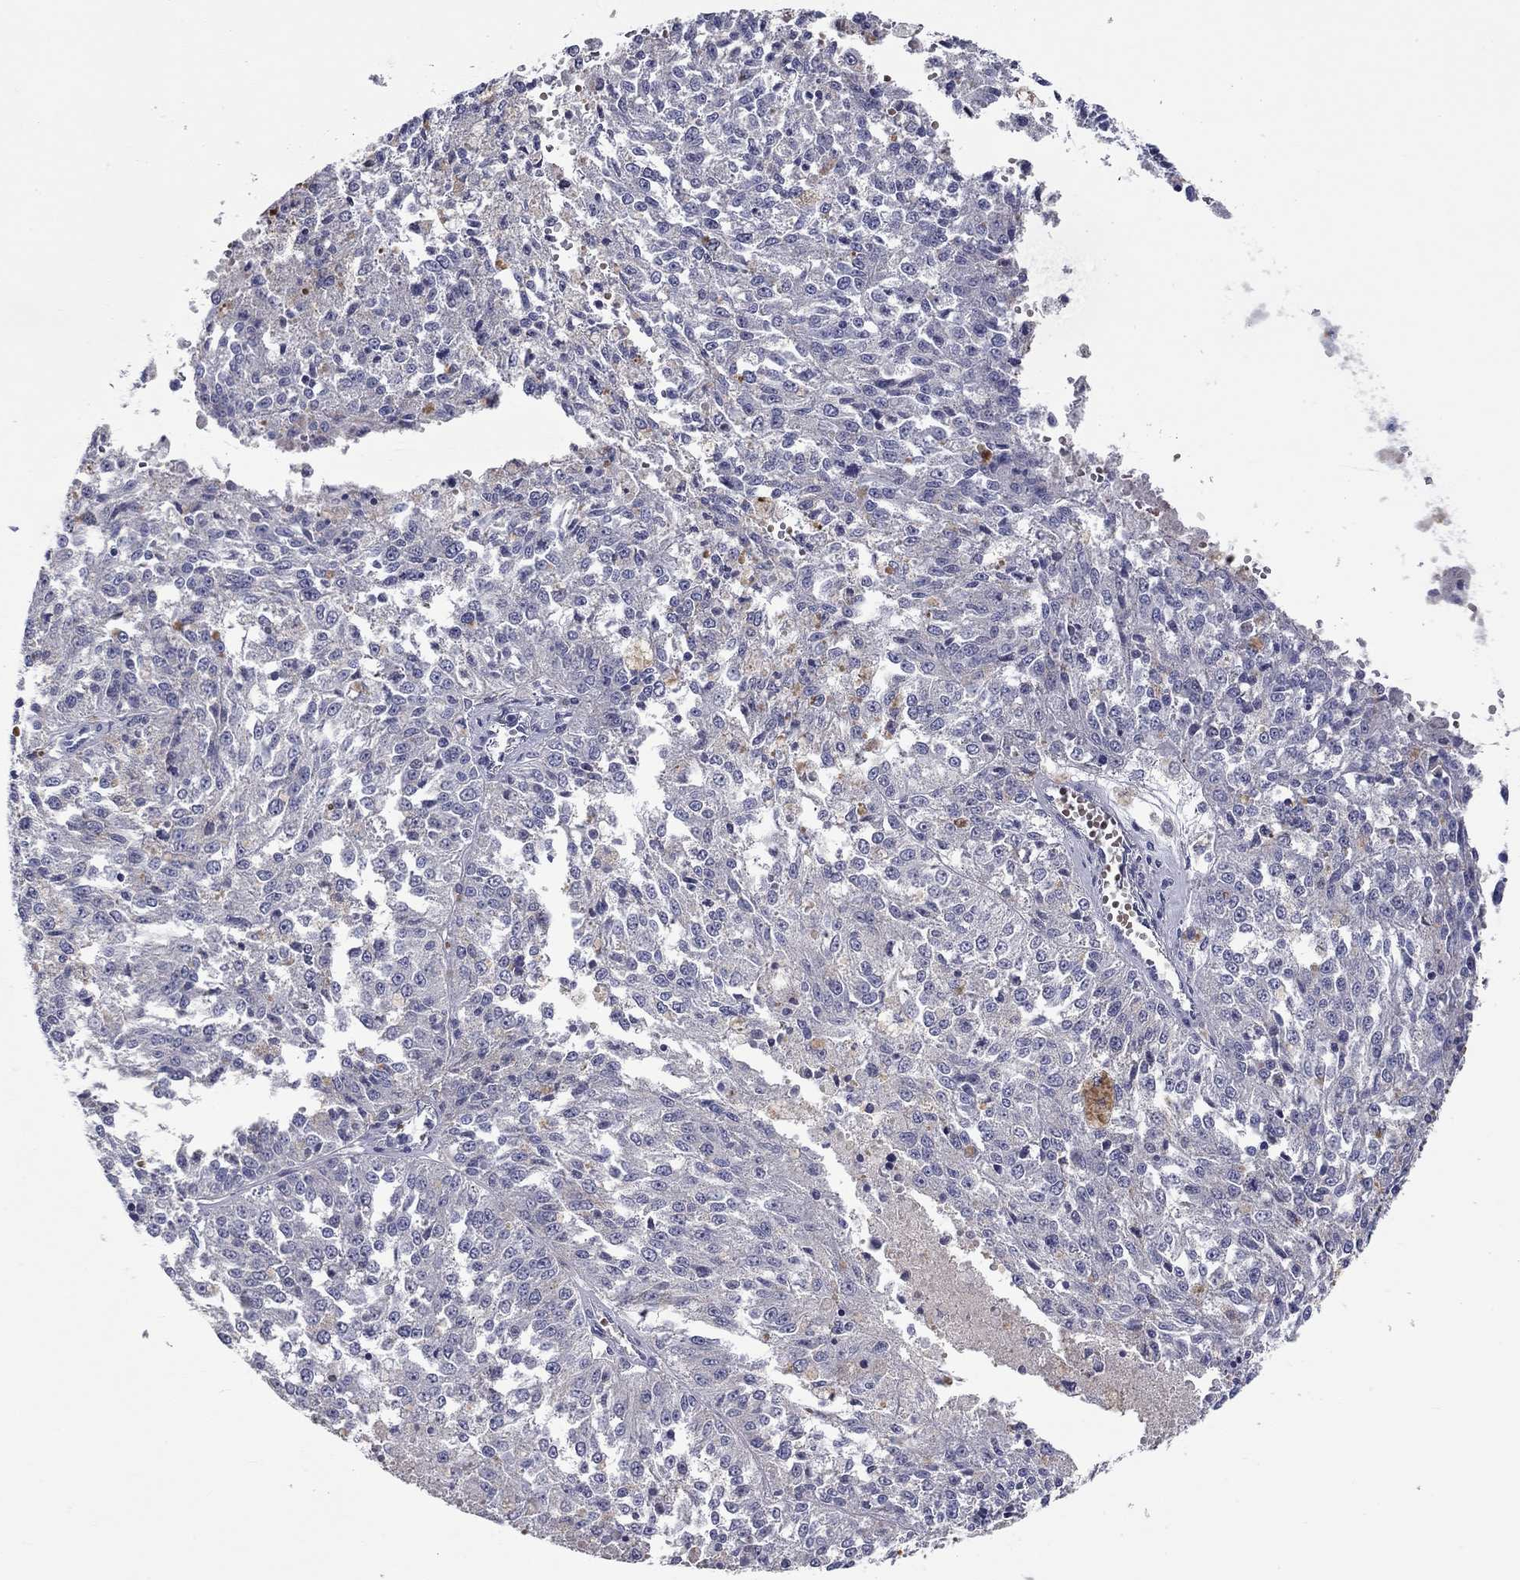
{"staining": {"intensity": "negative", "quantity": "none", "location": "none"}, "tissue": "melanoma", "cell_type": "Tumor cells", "image_type": "cancer", "snomed": [{"axis": "morphology", "description": "Malignant melanoma, Metastatic site"}, {"axis": "topography", "description": "Lymph node"}], "caption": "DAB immunohistochemical staining of human malignant melanoma (metastatic site) shows no significant expression in tumor cells.", "gene": "UNC119B", "patient": {"sex": "female", "age": 64}}